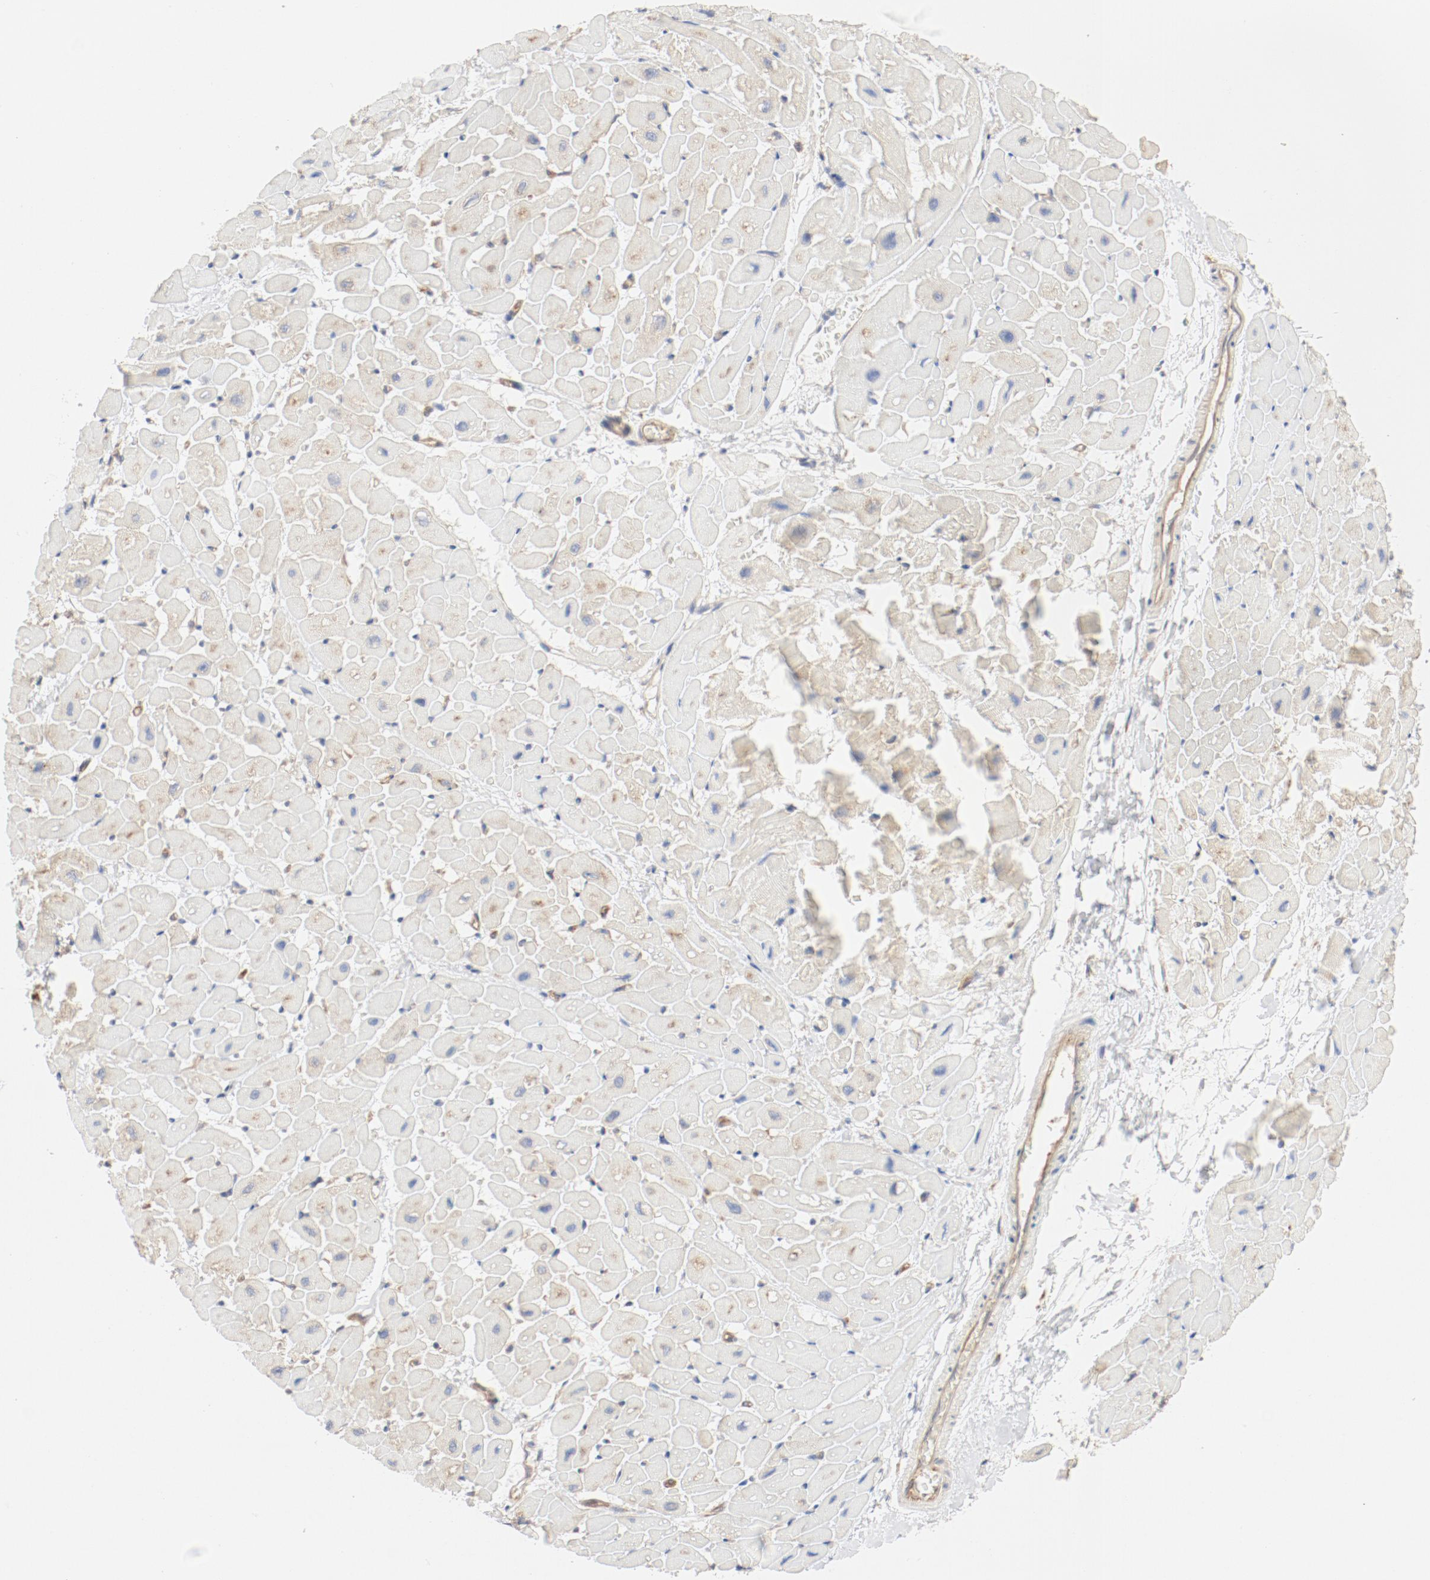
{"staining": {"intensity": "weak", "quantity": ">75%", "location": "cytoplasmic/membranous"}, "tissue": "heart muscle", "cell_type": "Cardiomyocytes", "image_type": "normal", "snomed": [{"axis": "morphology", "description": "Normal tissue, NOS"}, {"axis": "topography", "description": "Heart"}], "caption": "Unremarkable heart muscle shows weak cytoplasmic/membranous expression in about >75% of cardiomyocytes.", "gene": "RPS6", "patient": {"sex": "male", "age": 45}}